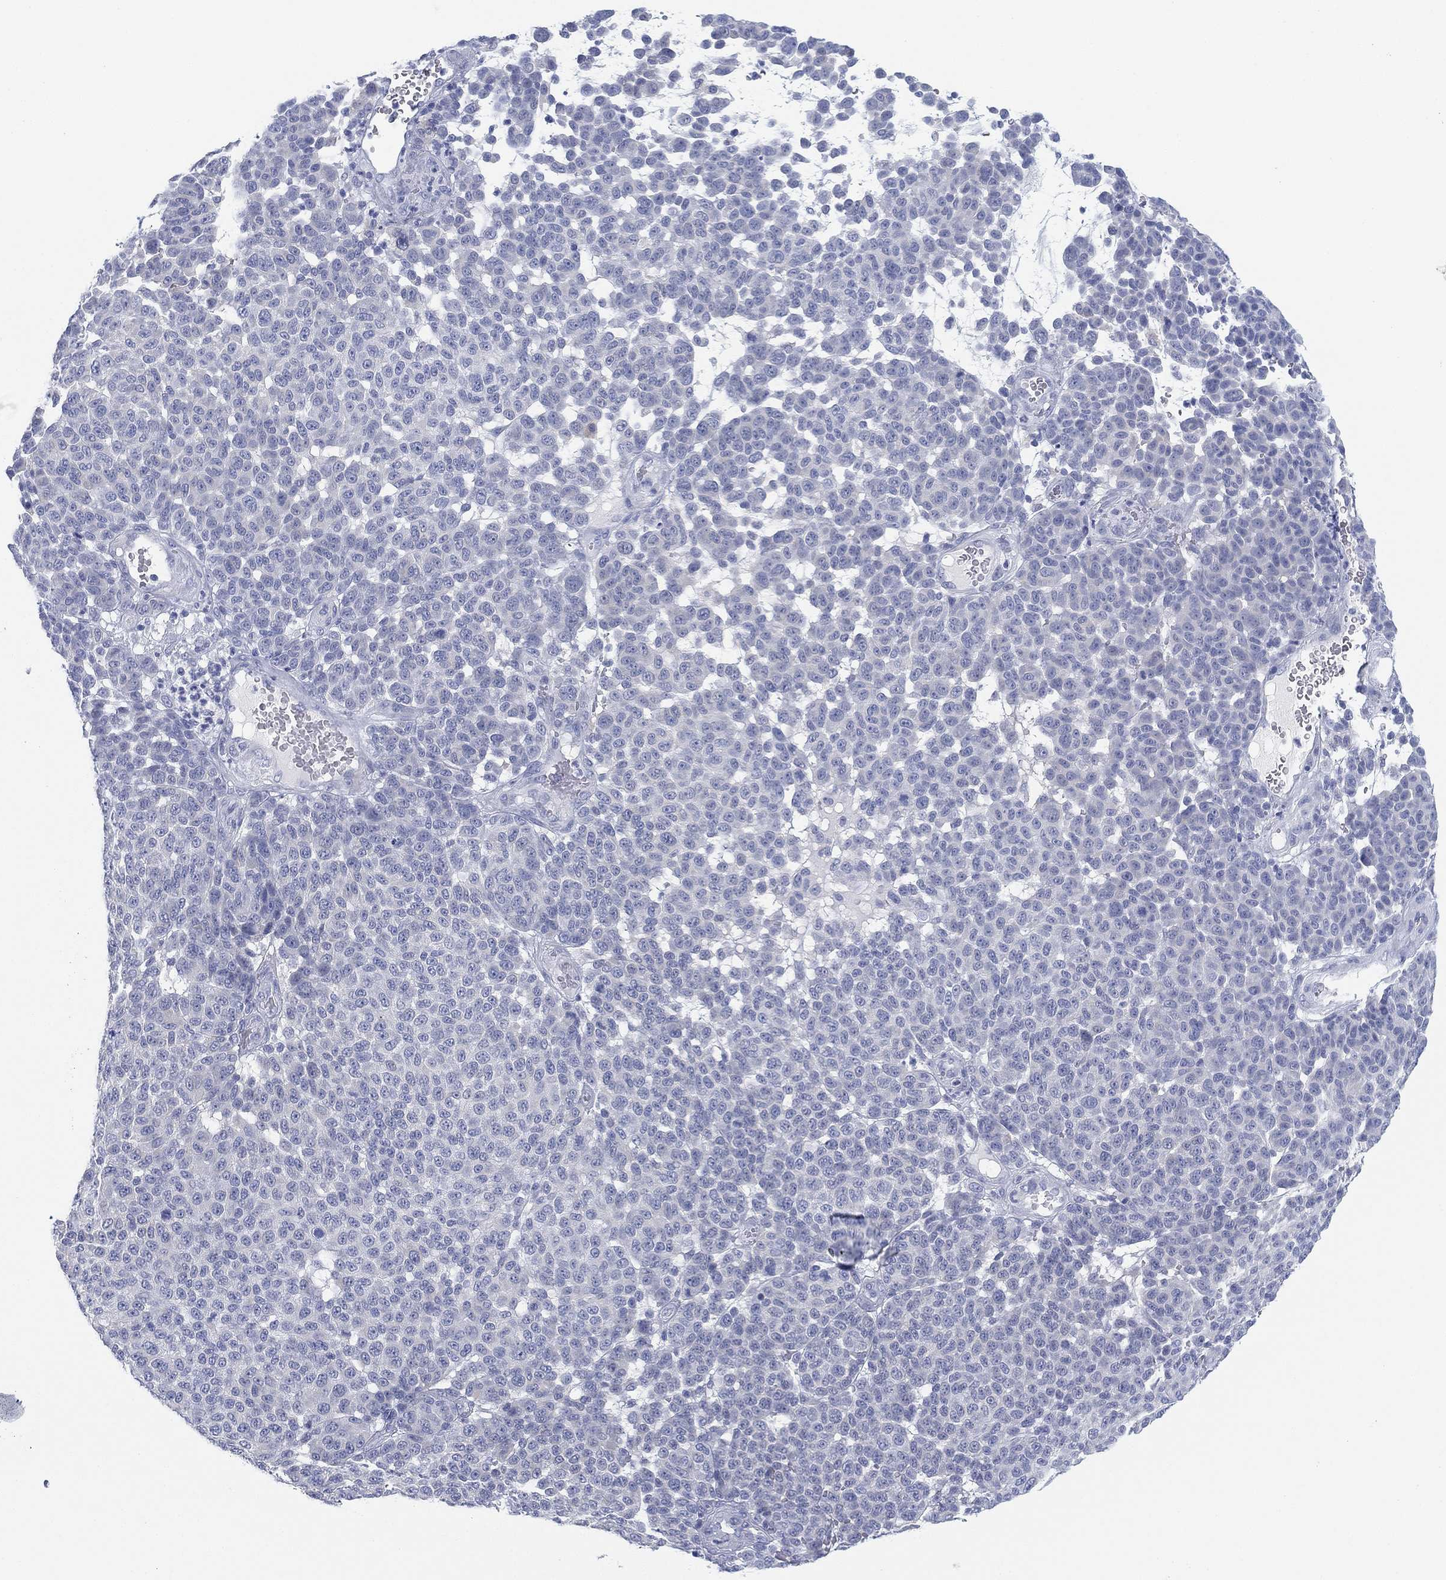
{"staining": {"intensity": "negative", "quantity": "none", "location": "none"}, "tissue": "melanoma", "cell_type": "Tumor cells", "image_type": "cancer", "snomed": [{"axis": "morphology", "description": "Malignant melanoma, NOS"}, {"axis": "topography", "description": "Skin"}], "caption": "The immunohistochemistry micrograph has no significant positivity in tumor cells of melanoma tissue.", "gene": "GCNA", "patient": {"sex": "male", "age": 59}}